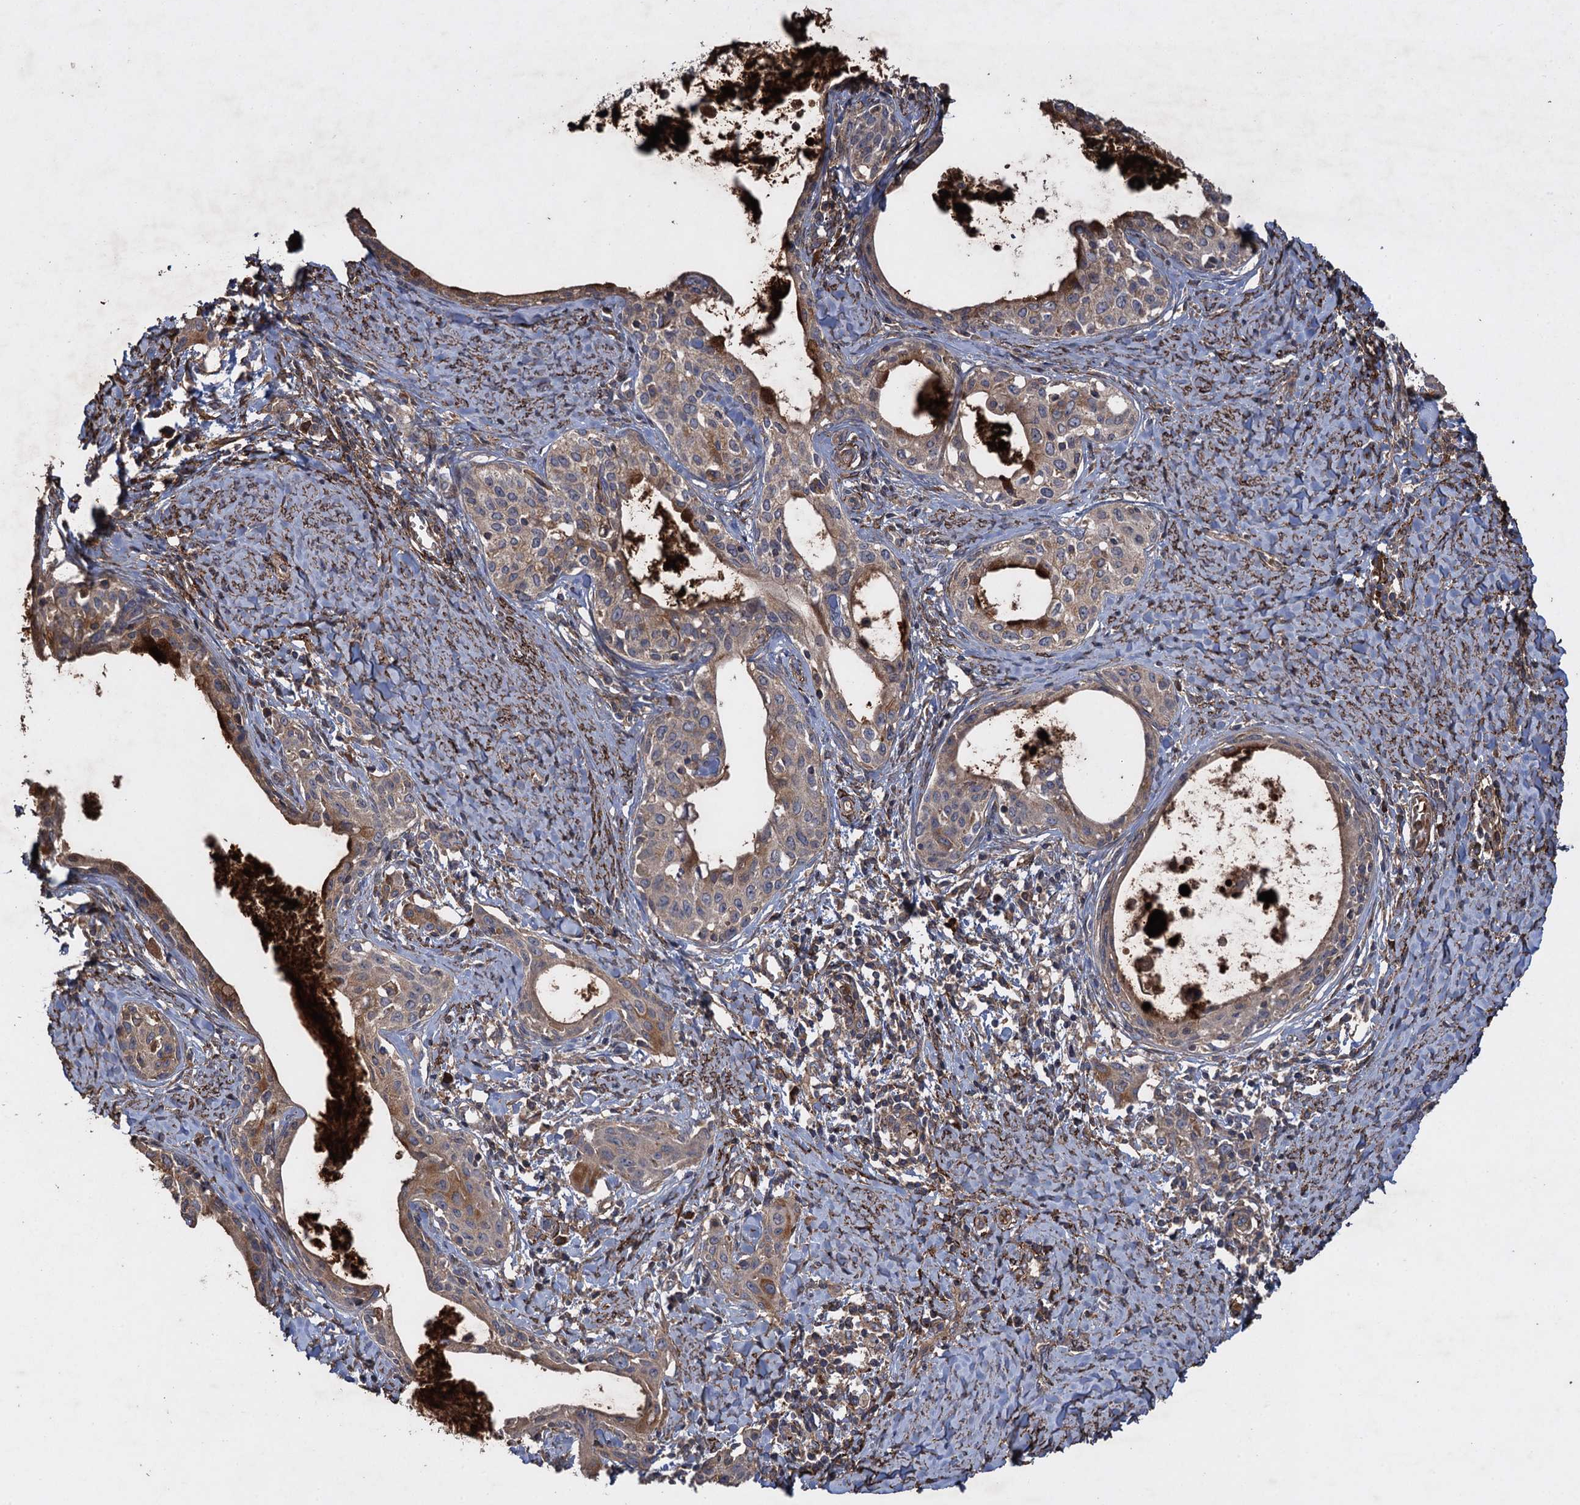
{"staining": {"intensity": "strong", "quantity": "<25%", "location": "cytoplasmic/membranous"}, "tissue": "cervical cancer", "cell_type": "Tumor cells", "image_type": "cancer", "snomed": [{"axis": "morphology", "description": "Squamous cell carcinoma, NOS"}, {"axis": "morphology", "description": "Adenocarcinoma, NOS"}, {"axis": "topography", "description": "Cervix"}], "caption": "Brown immunohistochemical staining in cervical cancer displays strong cytoplasmic/membranous staining in about <25% of tumor cells.", "gene": "TXNDC11", "patient": {"sex": "female", "age": 52}}